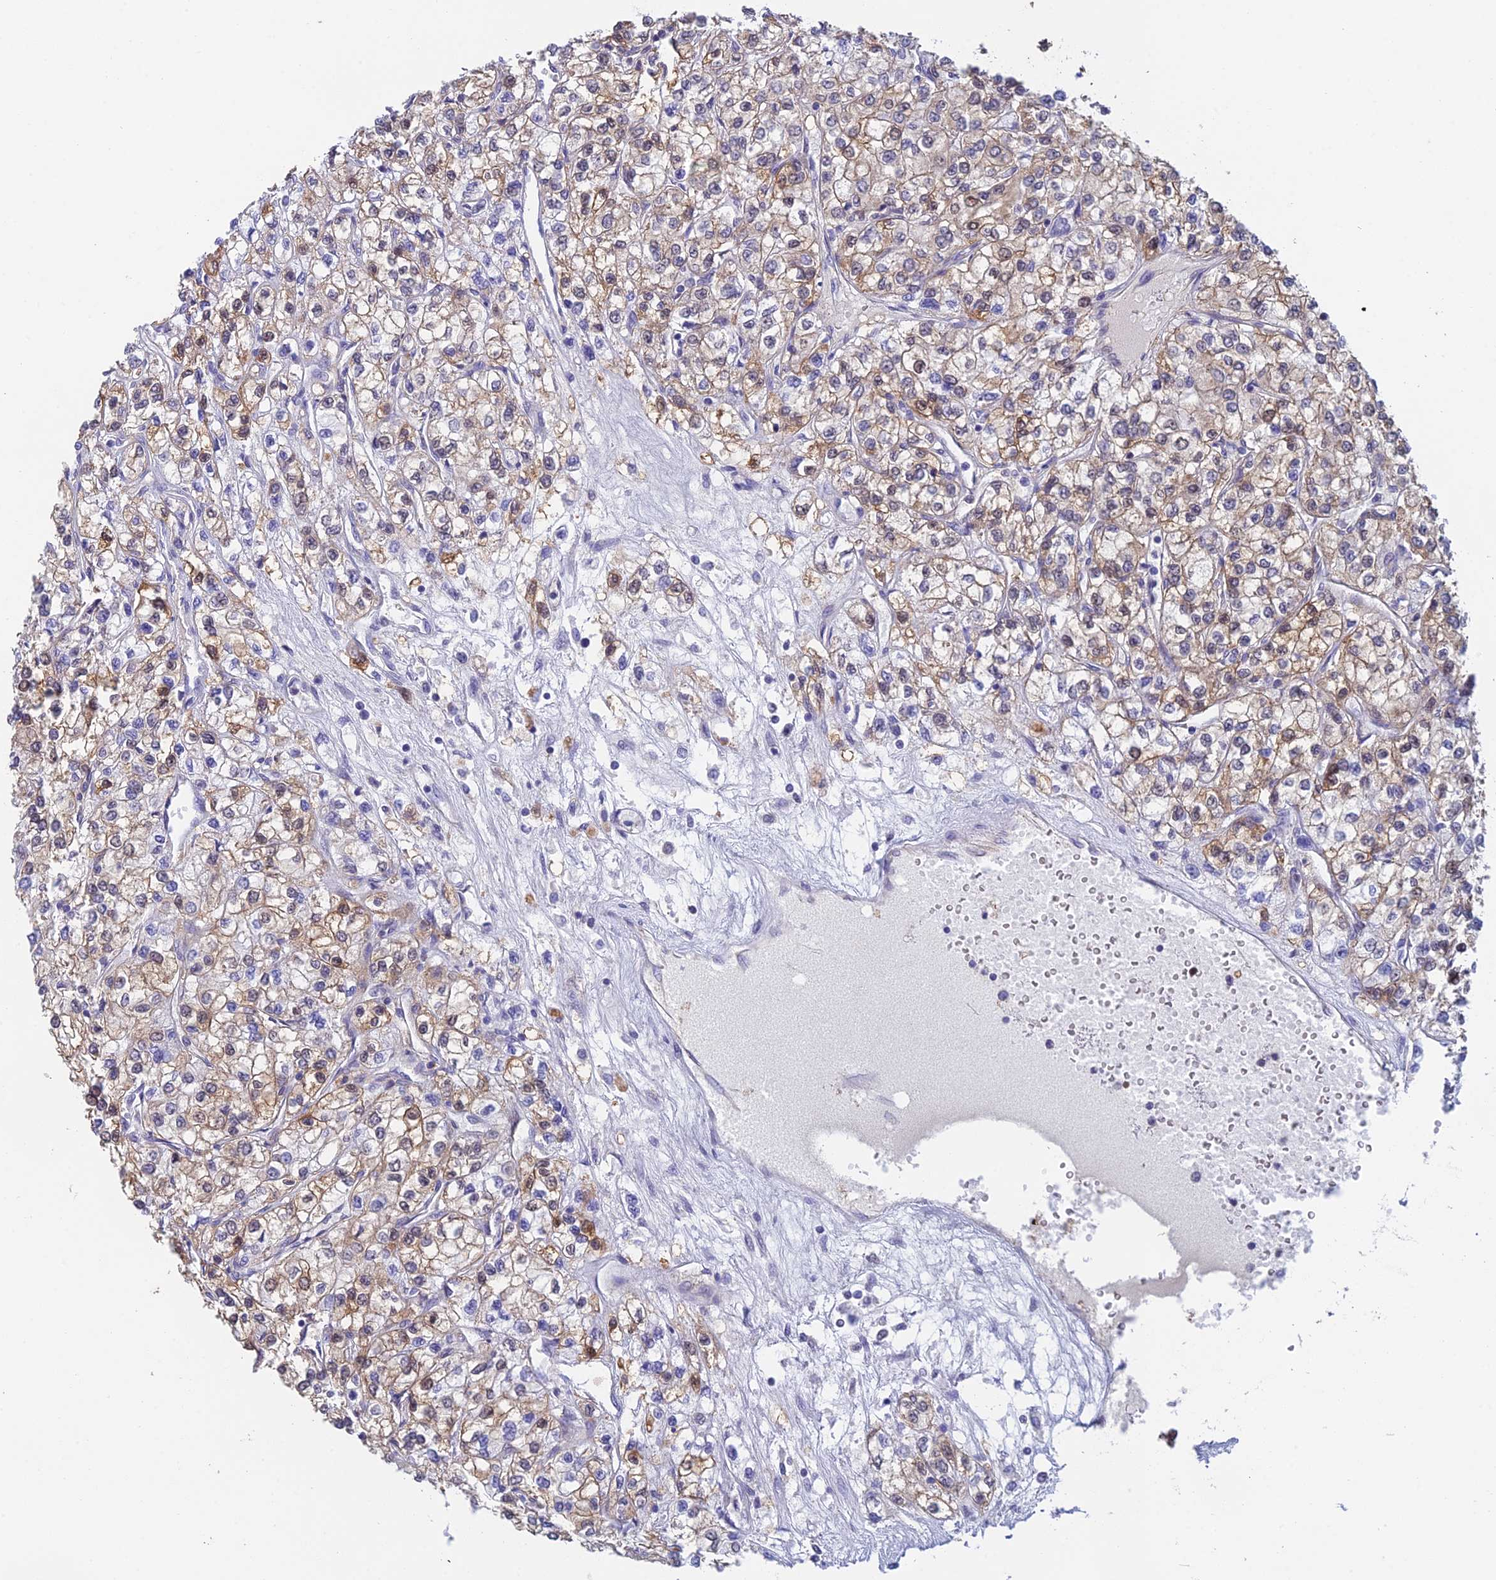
{"staining": {"intensity": "moderate", "quantity": "25%-75%", "location": "cytoplasmic/membranous"}, "tissue": "renal cancer", "cell_type": "Tumor cells", "image_type": "cancer", "snomed": [{"axis": "morphology", "description": "Adenocarcinoma, NOS"}, {"axis": "topography", "description": "Kidney"}], "caption": "A histopathology image of renal cancer (adenocarcinoma) stained for a protein reveals moderate cytoplasmic/membranous brown staining in tumor cells.", "gene": "MRPL17", "patient": {"sex": "male", "age": 80}}